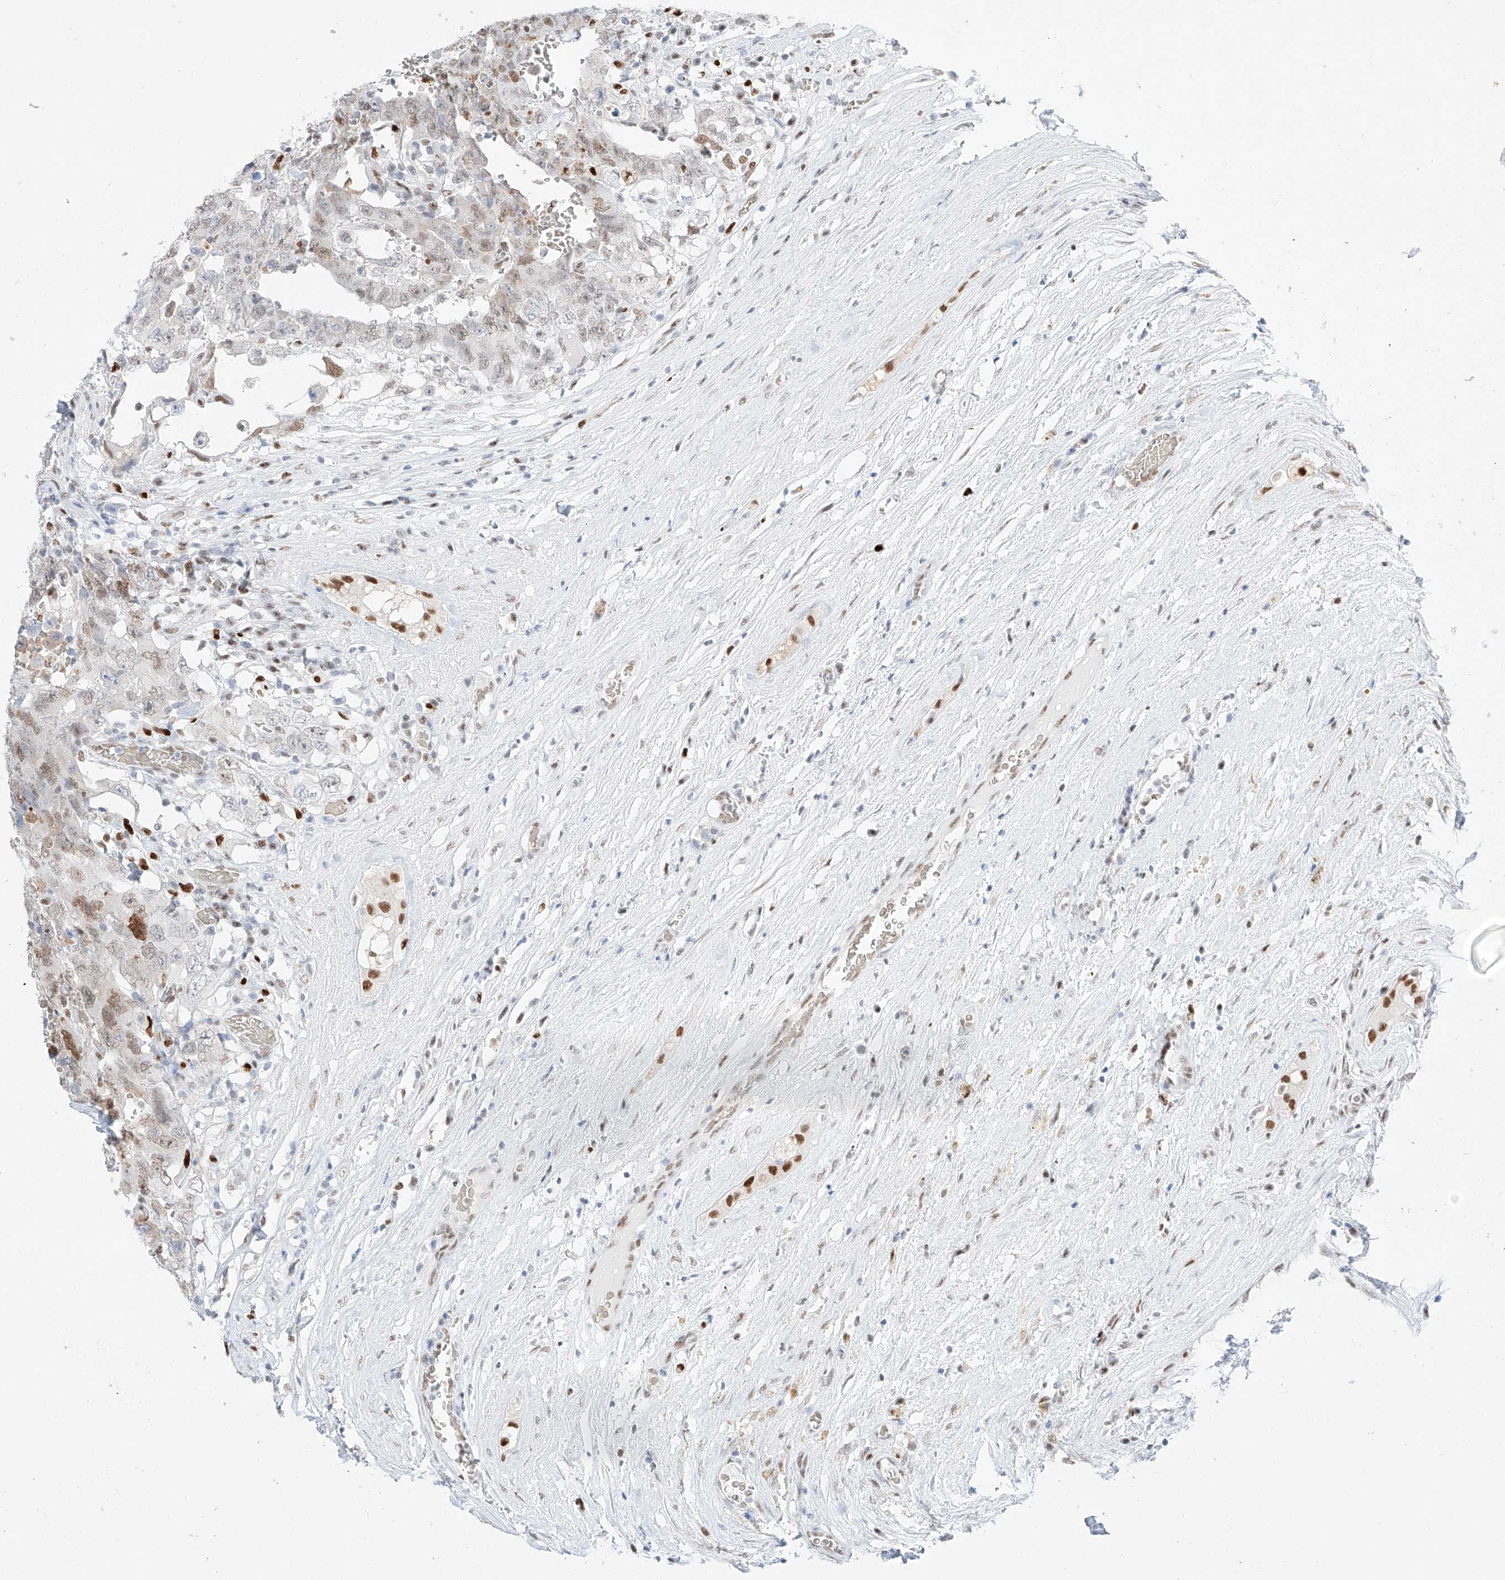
{"staining": {"intensity": "moderate", "quantity": "<25%", "location": "nuclear"}, "tissue": "testis cancer", "cell_type": "Tumor cells", "image_type": "cancer", "snomed": [{"axis": "morphology", "description": "Carcinoma, Embryonal, NOS"}, {"axis": "topography", "description": "Testis"}], "caption": "Brown immunohistochemical staining in testis cancer (embryonal carcinoma) shows moderate nuclear staining in about <25% of tumor cells. (IHC, brightfield microscopy, high magnification).", "gene": "APIP", "patient": {"sex": "male", "age": 26}}